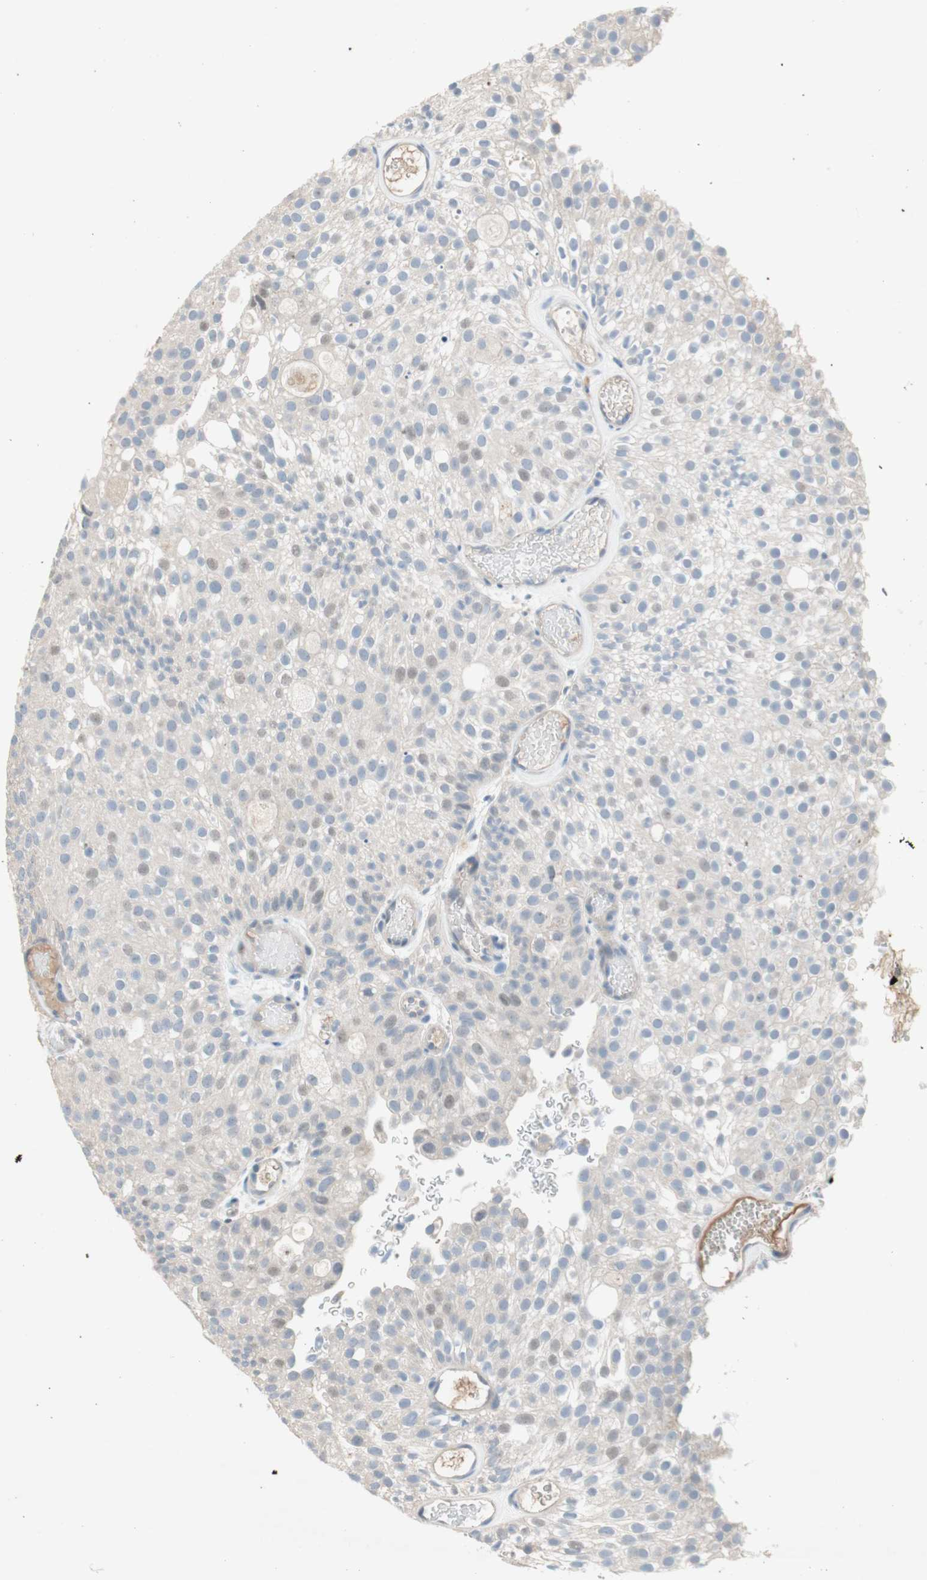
{"staining": {"intensity": "weak", "quantity": "<25%", "location": "nuclear"}, "tissue": "urothelial cancer", "cell_type": "Tumor cells", "image_type": "cancer", "snomed": [{"axis": "morphology", "description": "Urothelial carcinoma, Low grade"}, {"axis": "topography", "description": "Urinary bladder"}], "caption": "Tumor cells show no significant protein expression in urothelial cancer.", "gene": "PDZK1", "patient": {"sex": "male", "age": 78}}